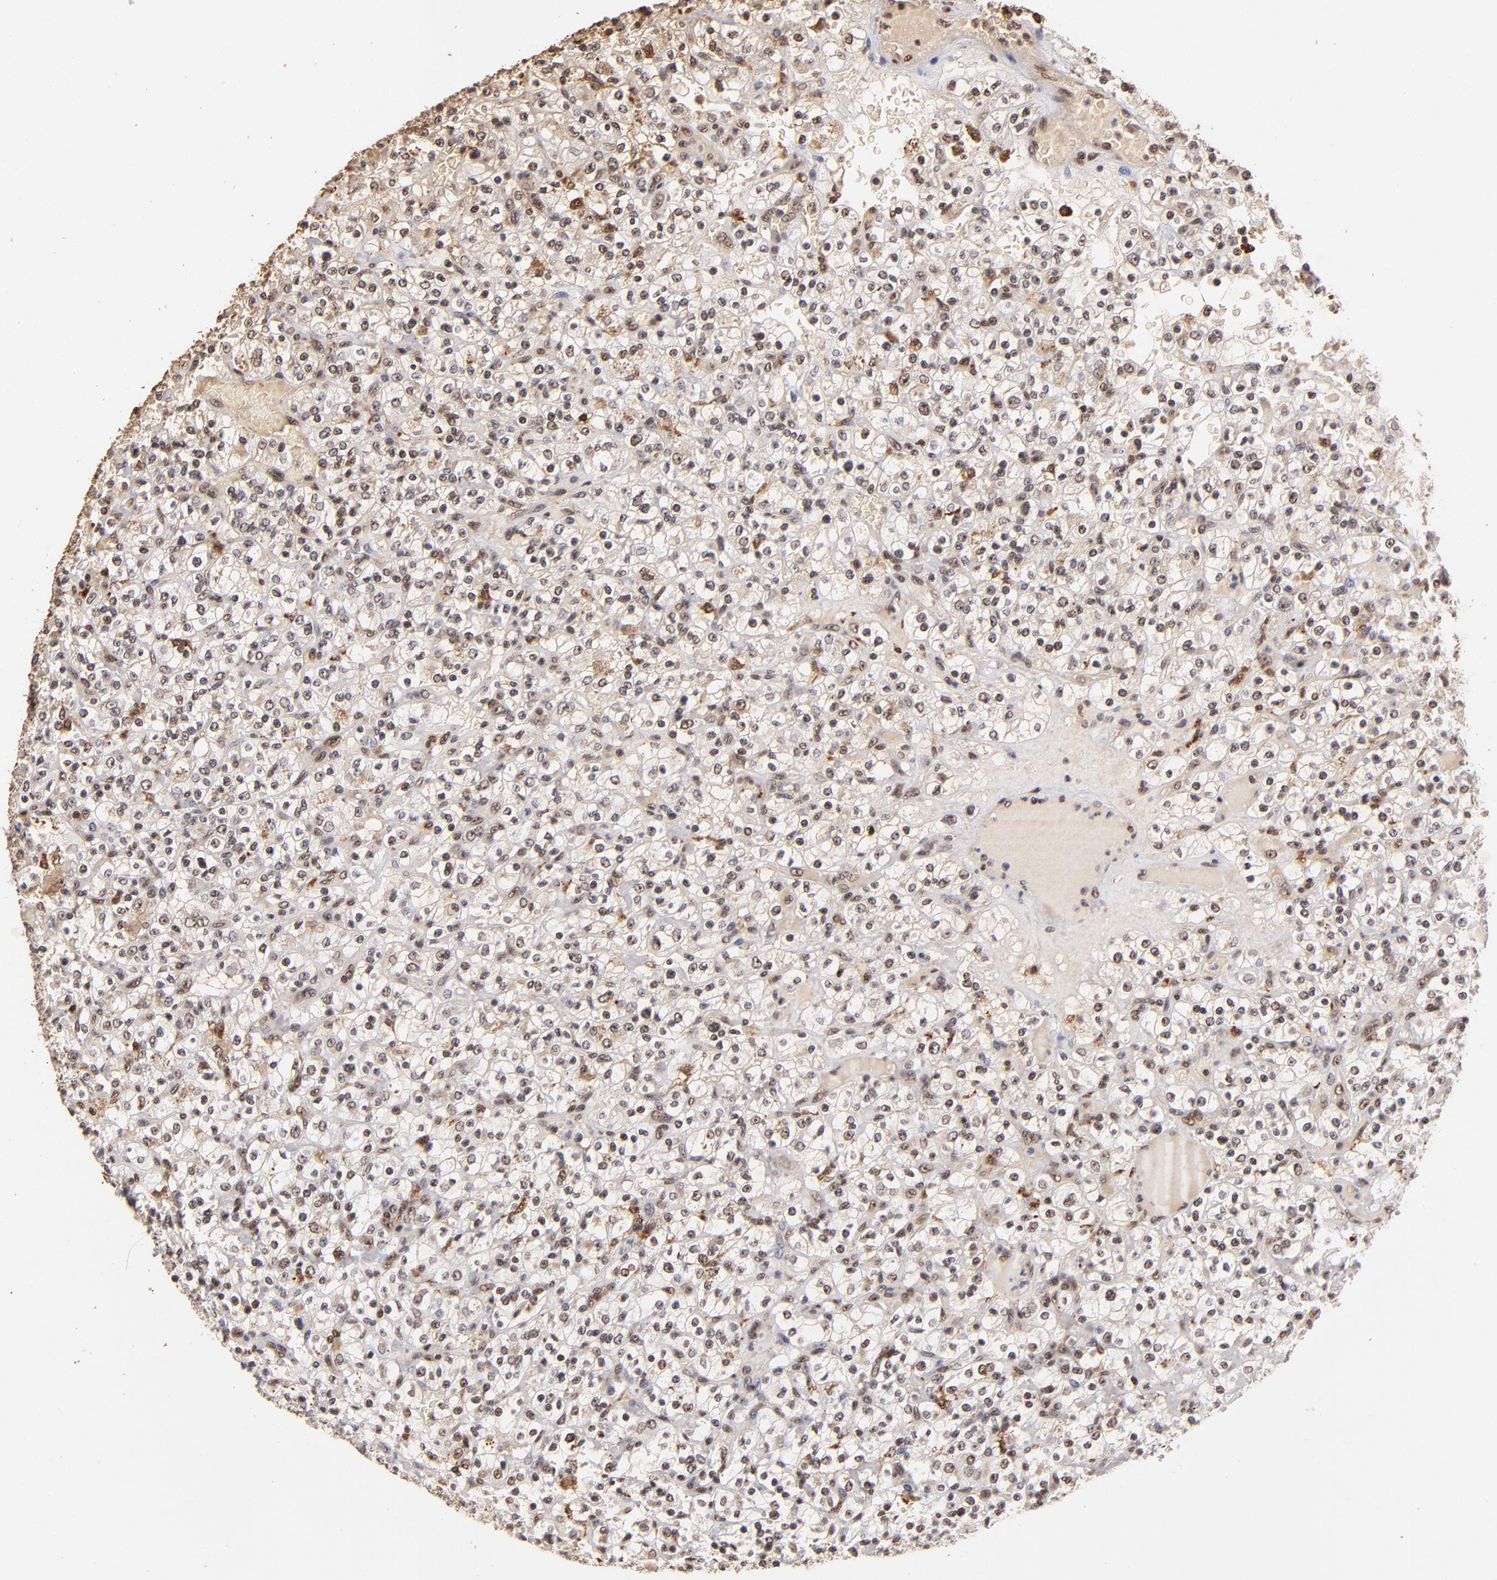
{"staining": {"intensity": "strong", "quantity": ">75%", "location": "nuclear"}, "tissue": "renal cancer", "cell_type": "Tumor cells", "image_type": "cancer", "snomed": [{"axis": "morphology", "description": "Normal tissue, NOS"}, {"axis": "morphology", "description": "Adenocarcinoma, NOS"}, {"axis": "topography", "description": "Kidney"}], "caption": "Renal adenocarcinoma was stained to show a protein in brown. There is high levels of strong nuclear expression in about >75% of tumor cells.", "gene": "ZNF146", "patient": {"sex": "female", "age": 72}}